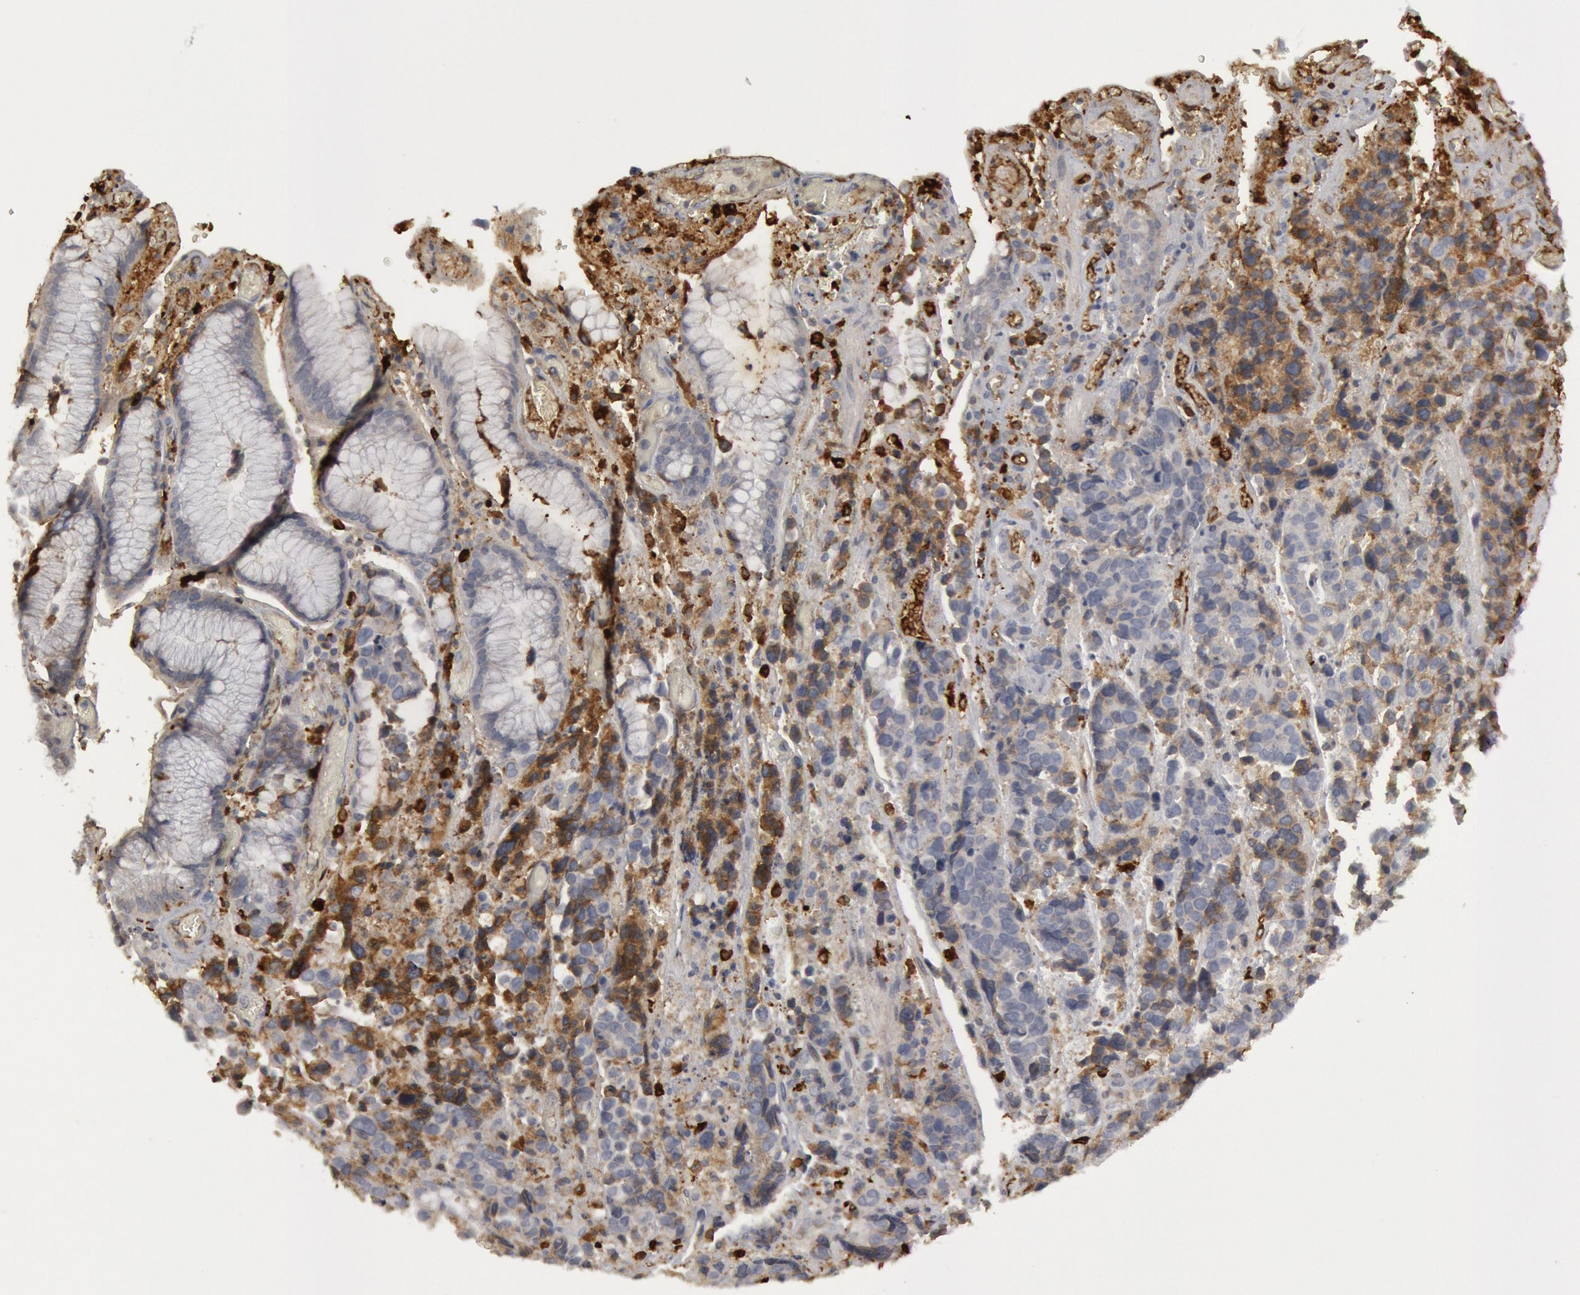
{"staining": {"intensity": "negative", "quantity": "none", "location": "none"}, "tissue": "stomach cancer", "cell_type": "Tumor cells", "image_type": "cancer", "snomed": [{"axis": "morphology", "description": "Adenocarcinoma, NOS"}, {"axis": "topography", "description": "Stomach, upper"}], "caption": "The histopathology image displays no significant staining in tumor cells of stomach adenocarcinoma. (Brightfield microscopy of DAB IHC at high magnification).", "gene": "C1QC", "patient": {"sex": "male", "age": 71}}